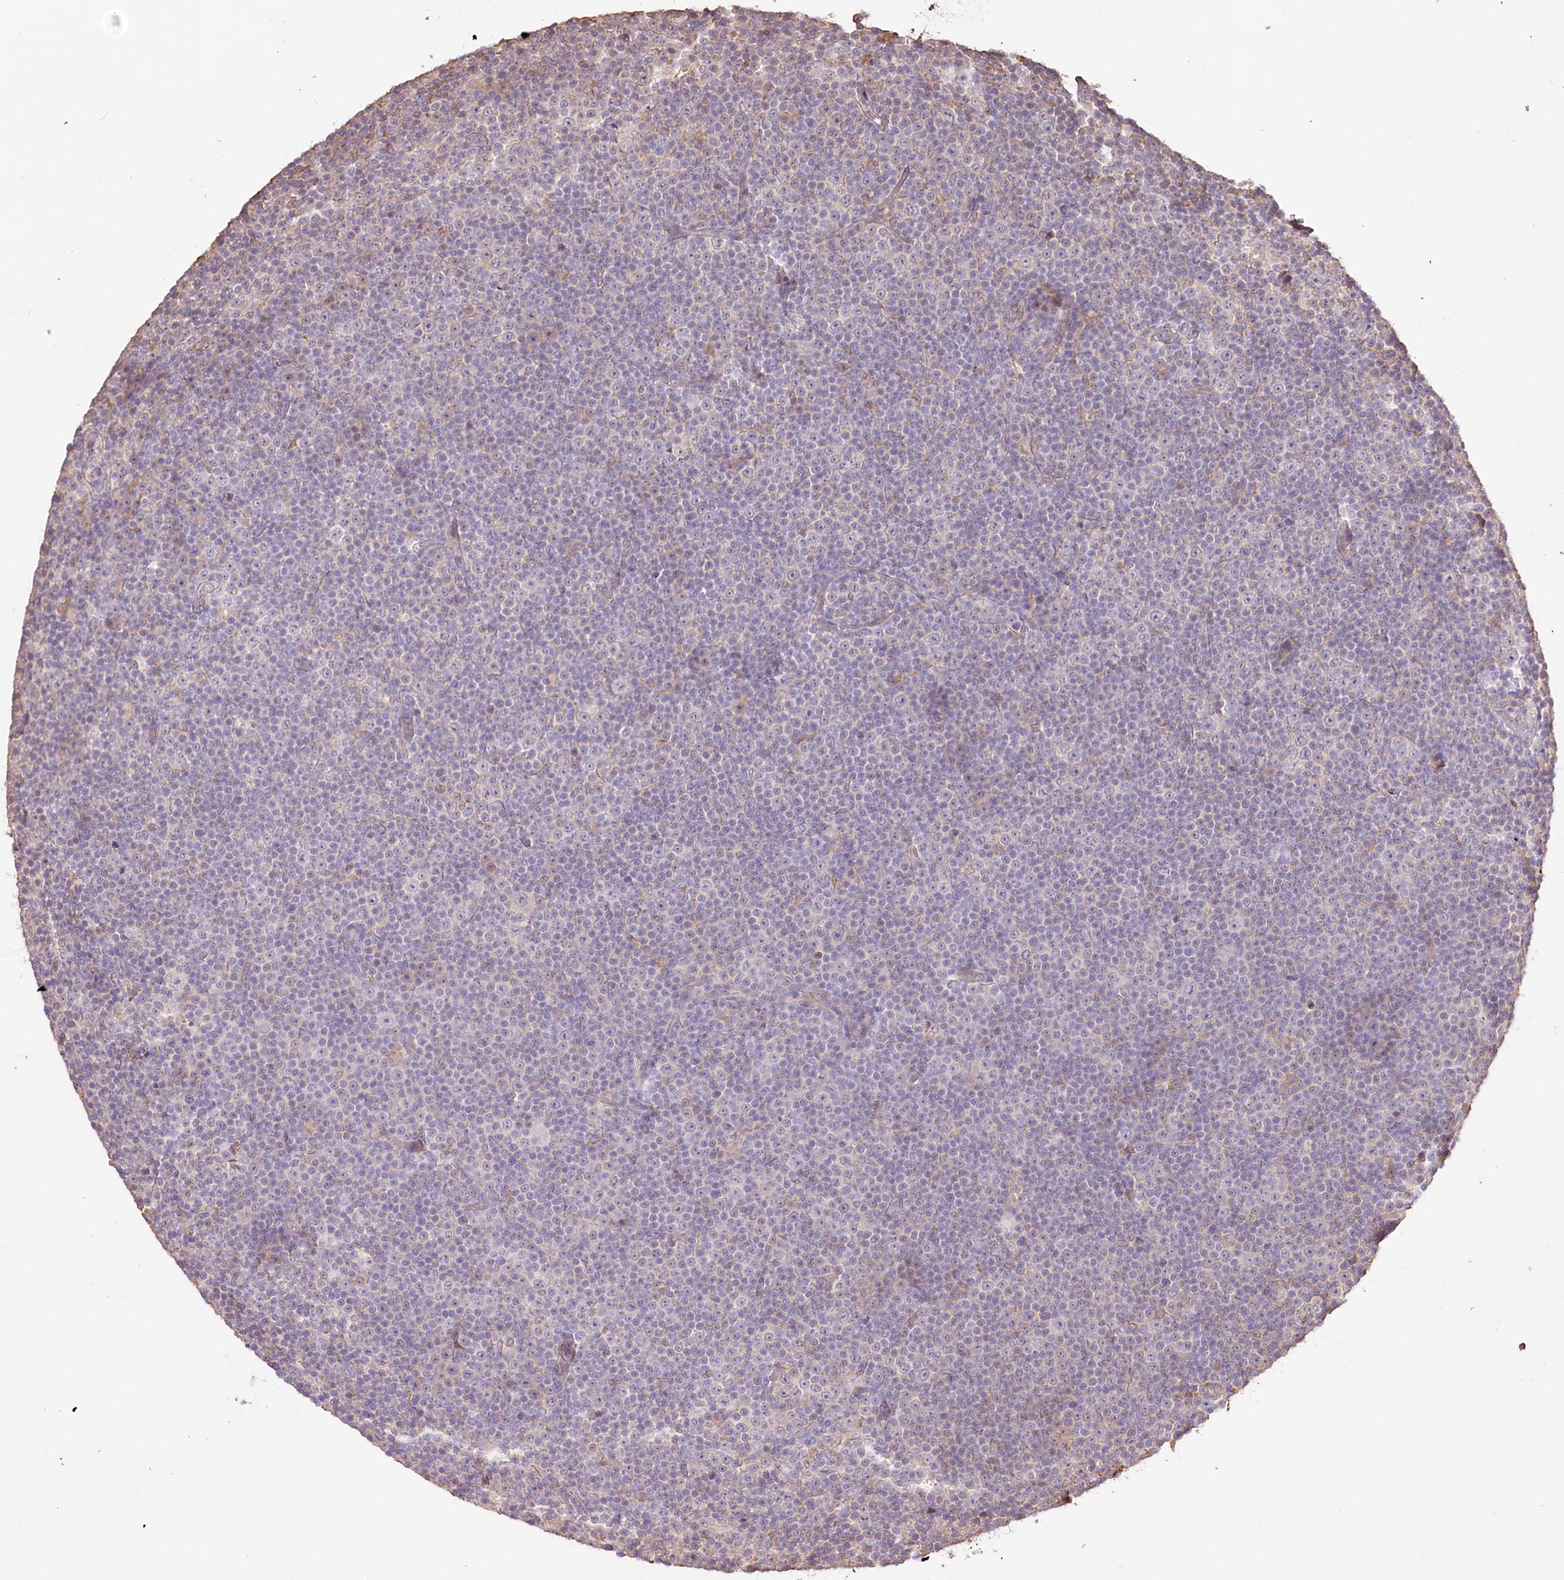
{"staining": {"intensity": "negative", "quantity": "none", "location": "none"}, "tissue": "lymphoma", "cell_type": "Tumor cells", "image_type": "cancer", "snomed": [{"axis": "morphology", "description": "Malignant lymphoma, non-Hodgkin's type, Low grade"}, {"axis": "topography", "description": "Lymph node"}], "caption": "Photomicrograph shows no significant protein positivity in tumor cells of lymphoma. (DAB (3,3'-diaminobenzidine) immunohistochemistry visualized using brightfield microscopy, high magnification).", "gene": "R3HDM2", "patient": {"sex": "female", "age": 67}}